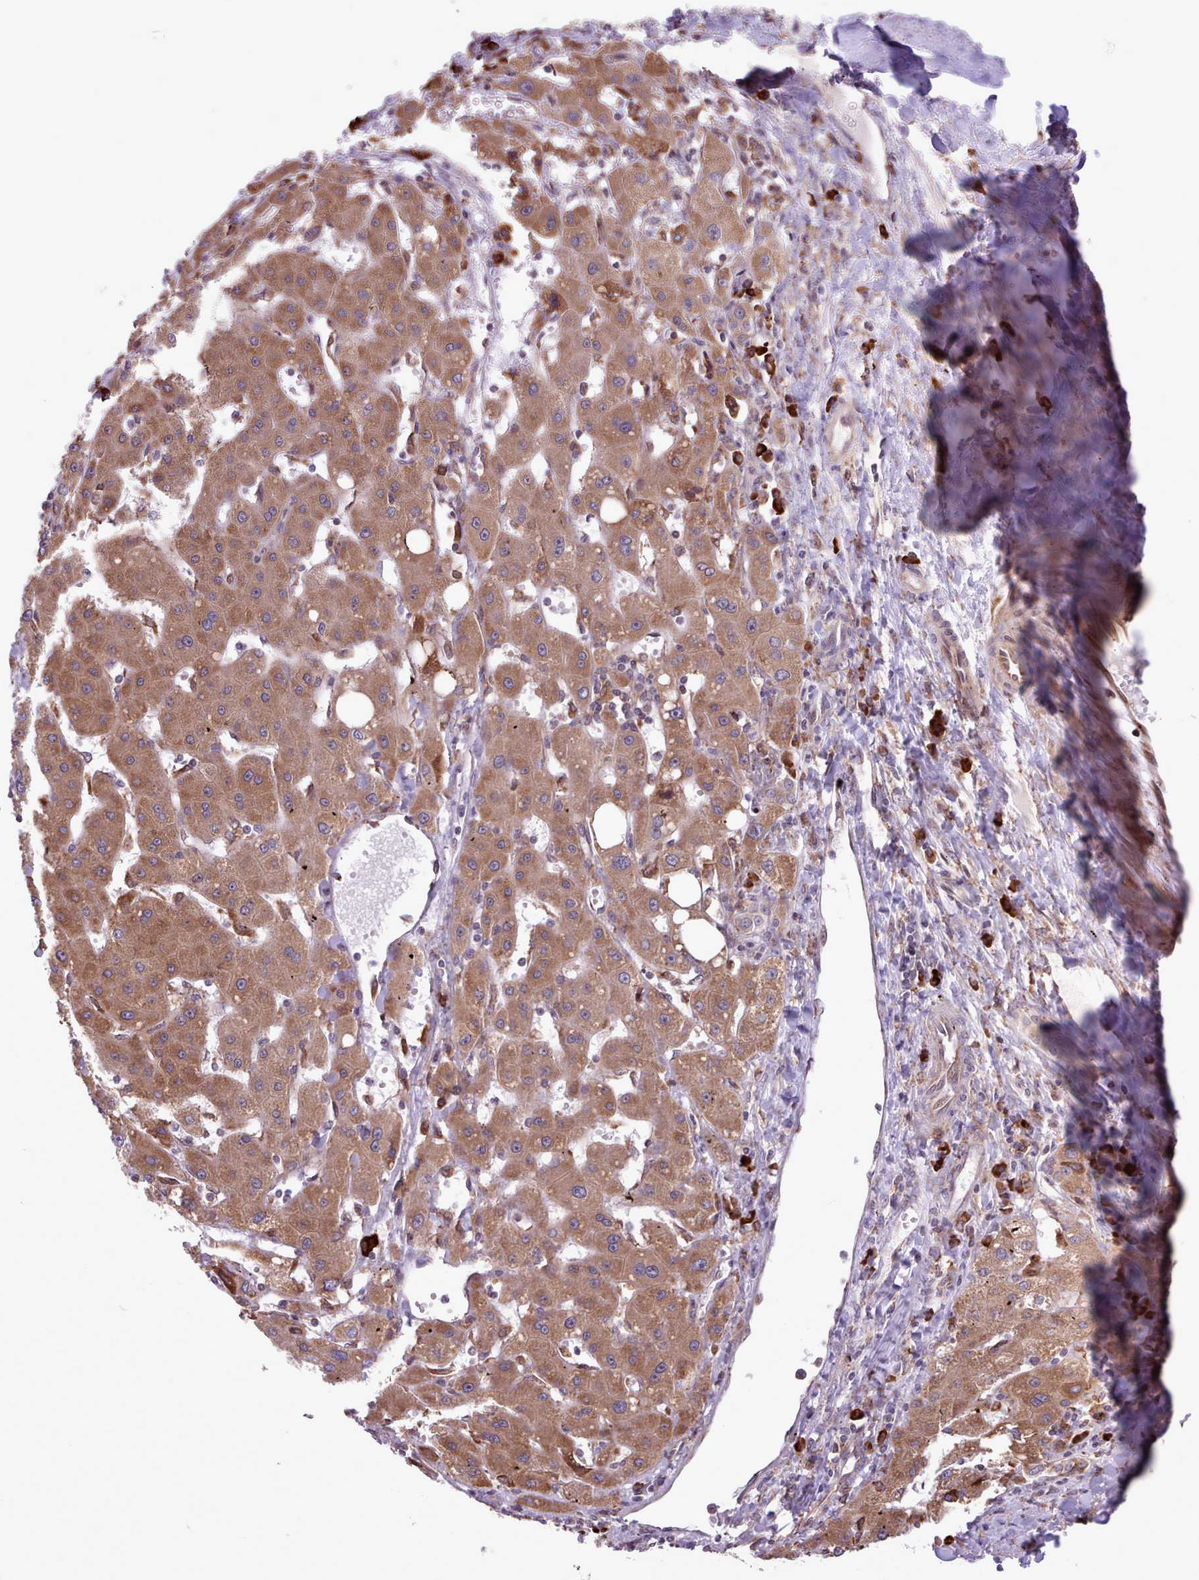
{"staining": {"intensity": "moderate", "quantity": ">75%", "location": "cytoplasmic/membranous"}, "tissue": "liver cancer", "cell_type": "Tumor cells", "image_type": "cancer", "snomed": [{"axis": "morphology", "description": "Carcinoma, Hepatocellular, NOS"}, {"axis": "topography", "description": "Liver"}], "caption": "Protein staining of liver cancer tissue reveals moderate cytoplasmic/membranous expression in about >75% of tumor cells.", "gene": "TTLL3", "patient": {"sex": "male", "age": 72}}